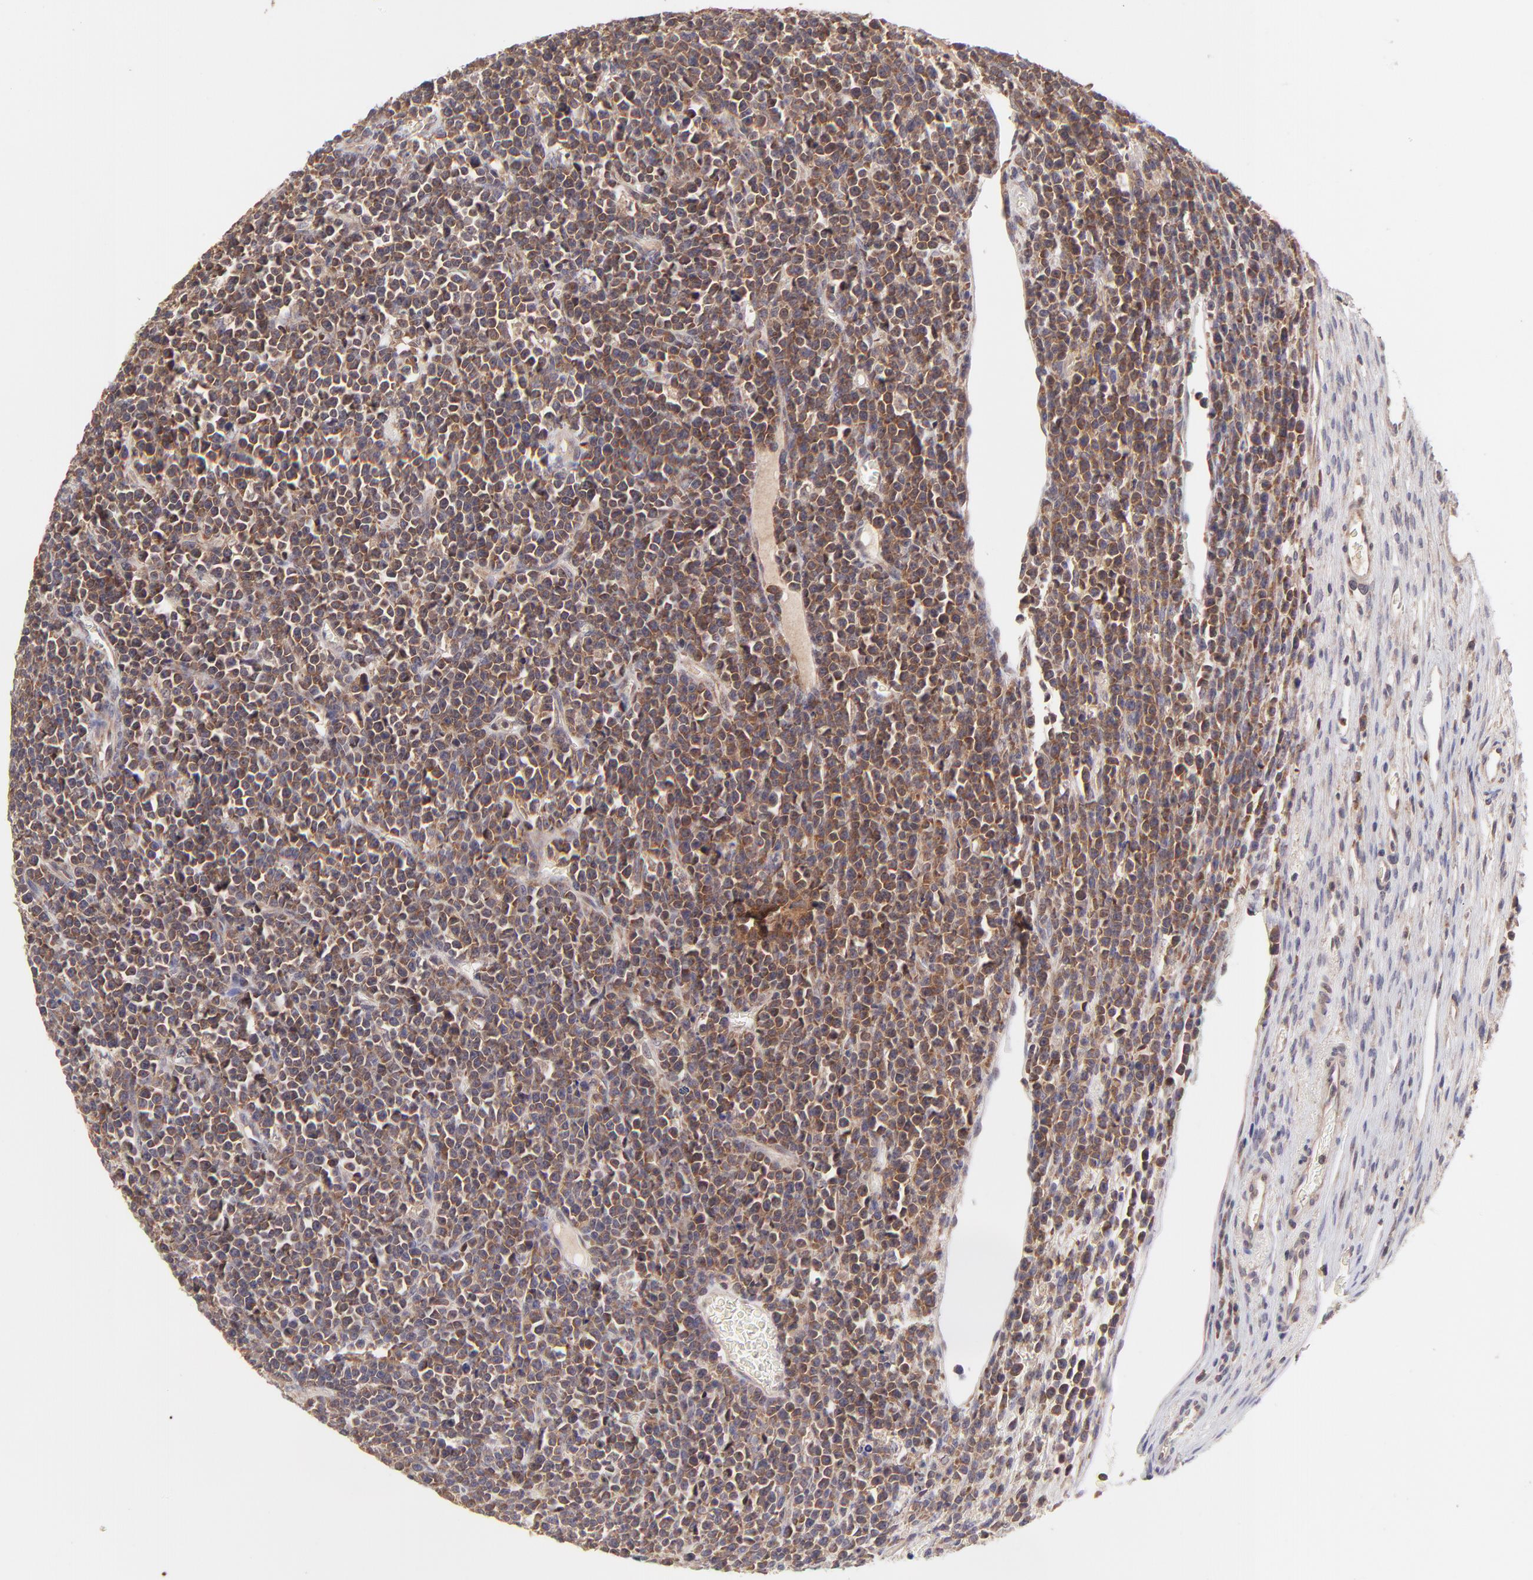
{"staining": {"intensity": "moderate", "quantity": ">75%", "location": "cytoplasmic/membranous"}, "tissue": "lymphoma", "cell_type": "Tumor cells", "image_type": "cancer", "snomed": [{"axis": "morphology", "description": "Malignant lymphoma, non-Hodgkin's type, High grade"}, {"axis": "topography", "description": "Ovary"}], "caption": "About >75% of tumor cells in human malignant lymphoma, non-Hodgkin's type (high-grade) exhibit moderate cytoplasmic/membranous protein staining as visualized by brown immunohistochemical staining.", "gene": "TNRC6B", "patient": {"sex": "female", "age": 56}}